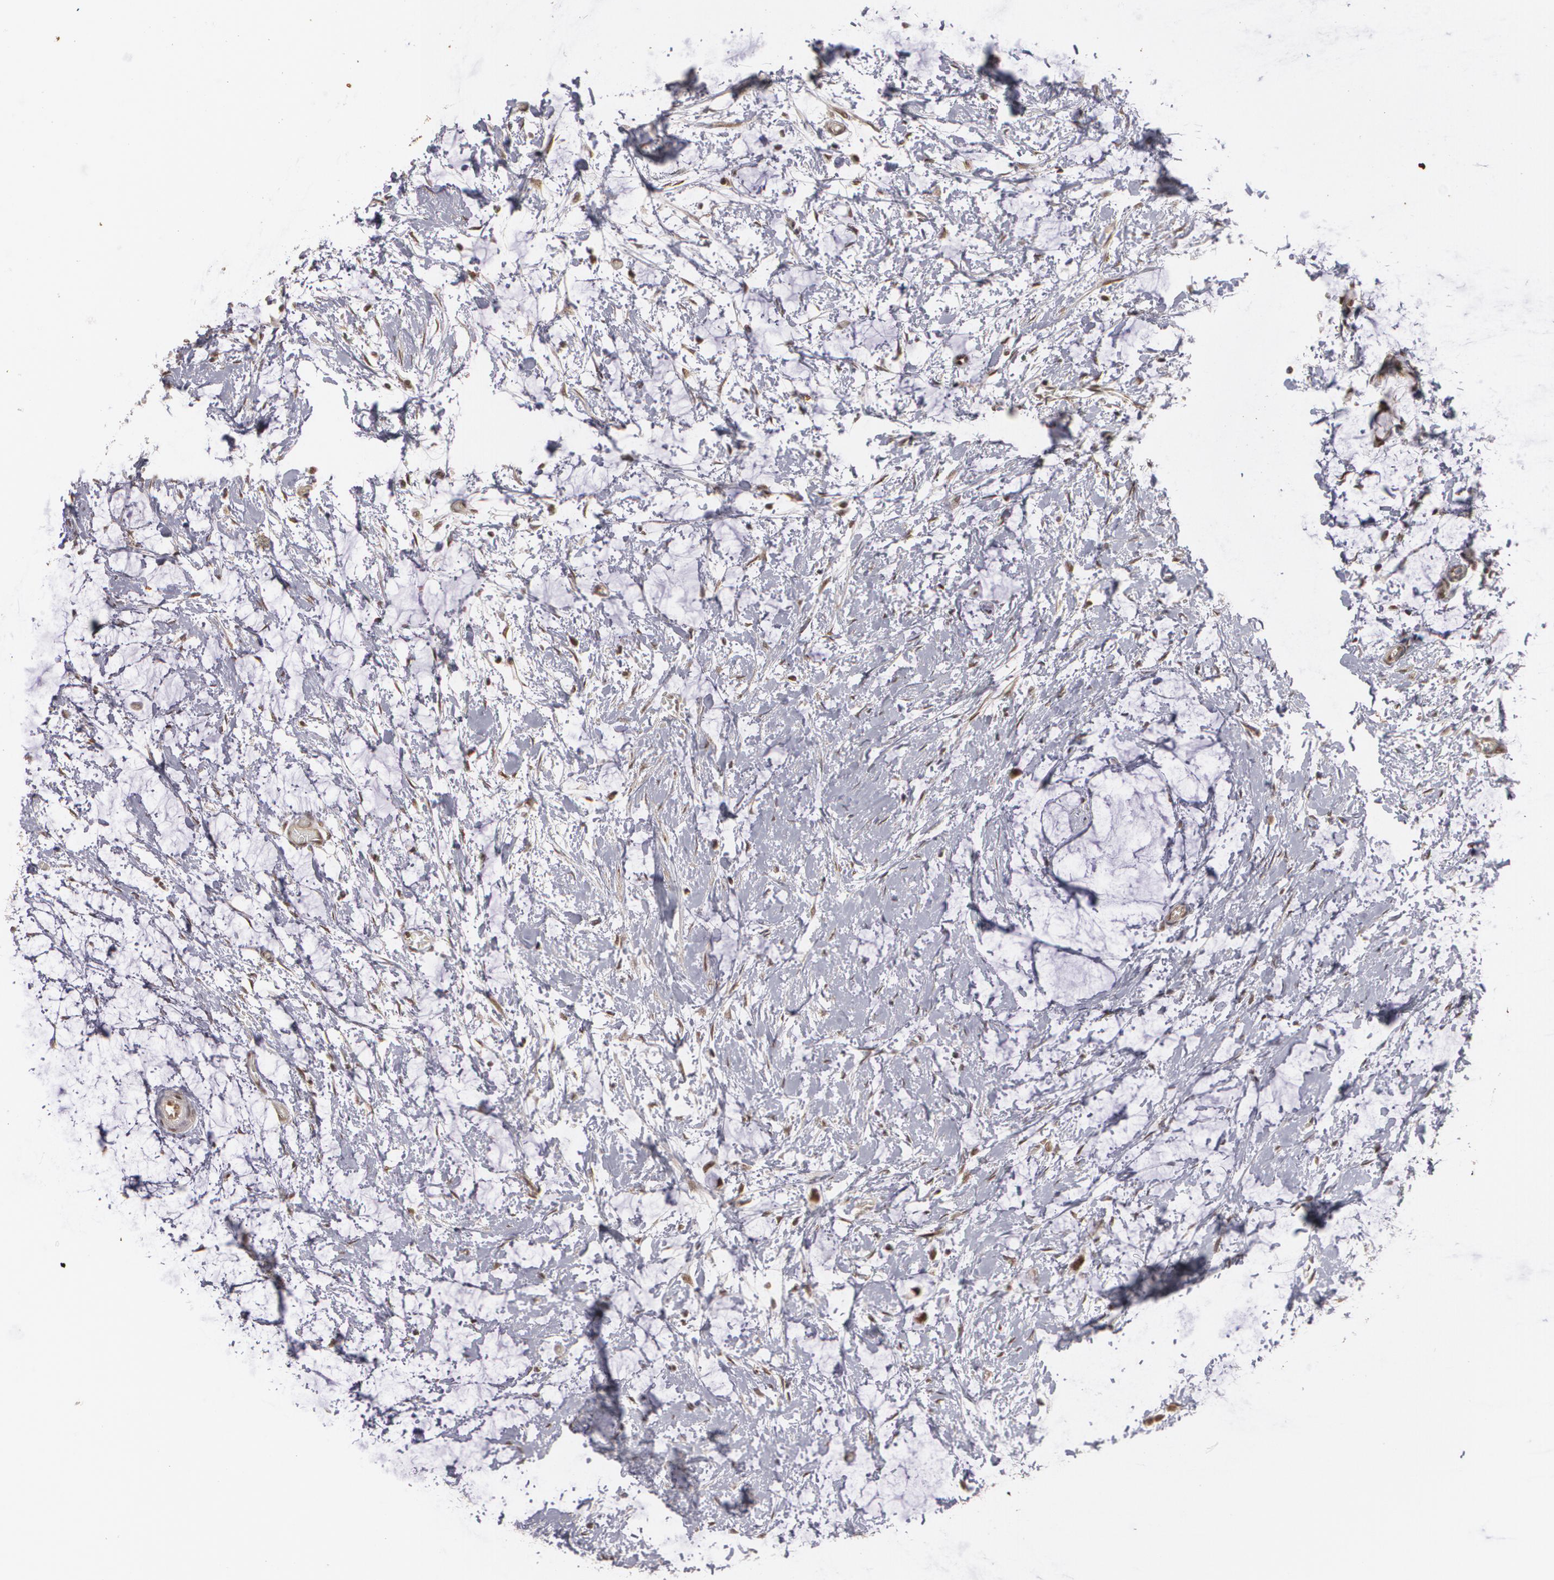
{"staining": {"intensity": "weak", "quantity": "25%-75%", "location": "cytoplasmic/membranous,nuclear"}, "tissue": "colorectal cancer", "cell_type": "Tumor cells", "image_type": "cancer", "snomed": [{"axis": "morphology", "description": "Normal tissue, NOS"}, {"axis": "morphology", "description": "Adenocarcinoma, NOS"}, {"axis": "topography", "description": "Colon"}, {"axis": "topography", "description": "Peripheral nerve tissue"}], "caption": "Colorectal cancer was stained to show a protein in brown. There is low levels of weak cytoplasmic/membranous and nuclear staining in approximately 25%-75% of tumor cells. (DAB = brown stain, brightfield microscopy at high magnification).", "gene": "ZNF75A", "patient": {"sex": "male", "age": 14}}